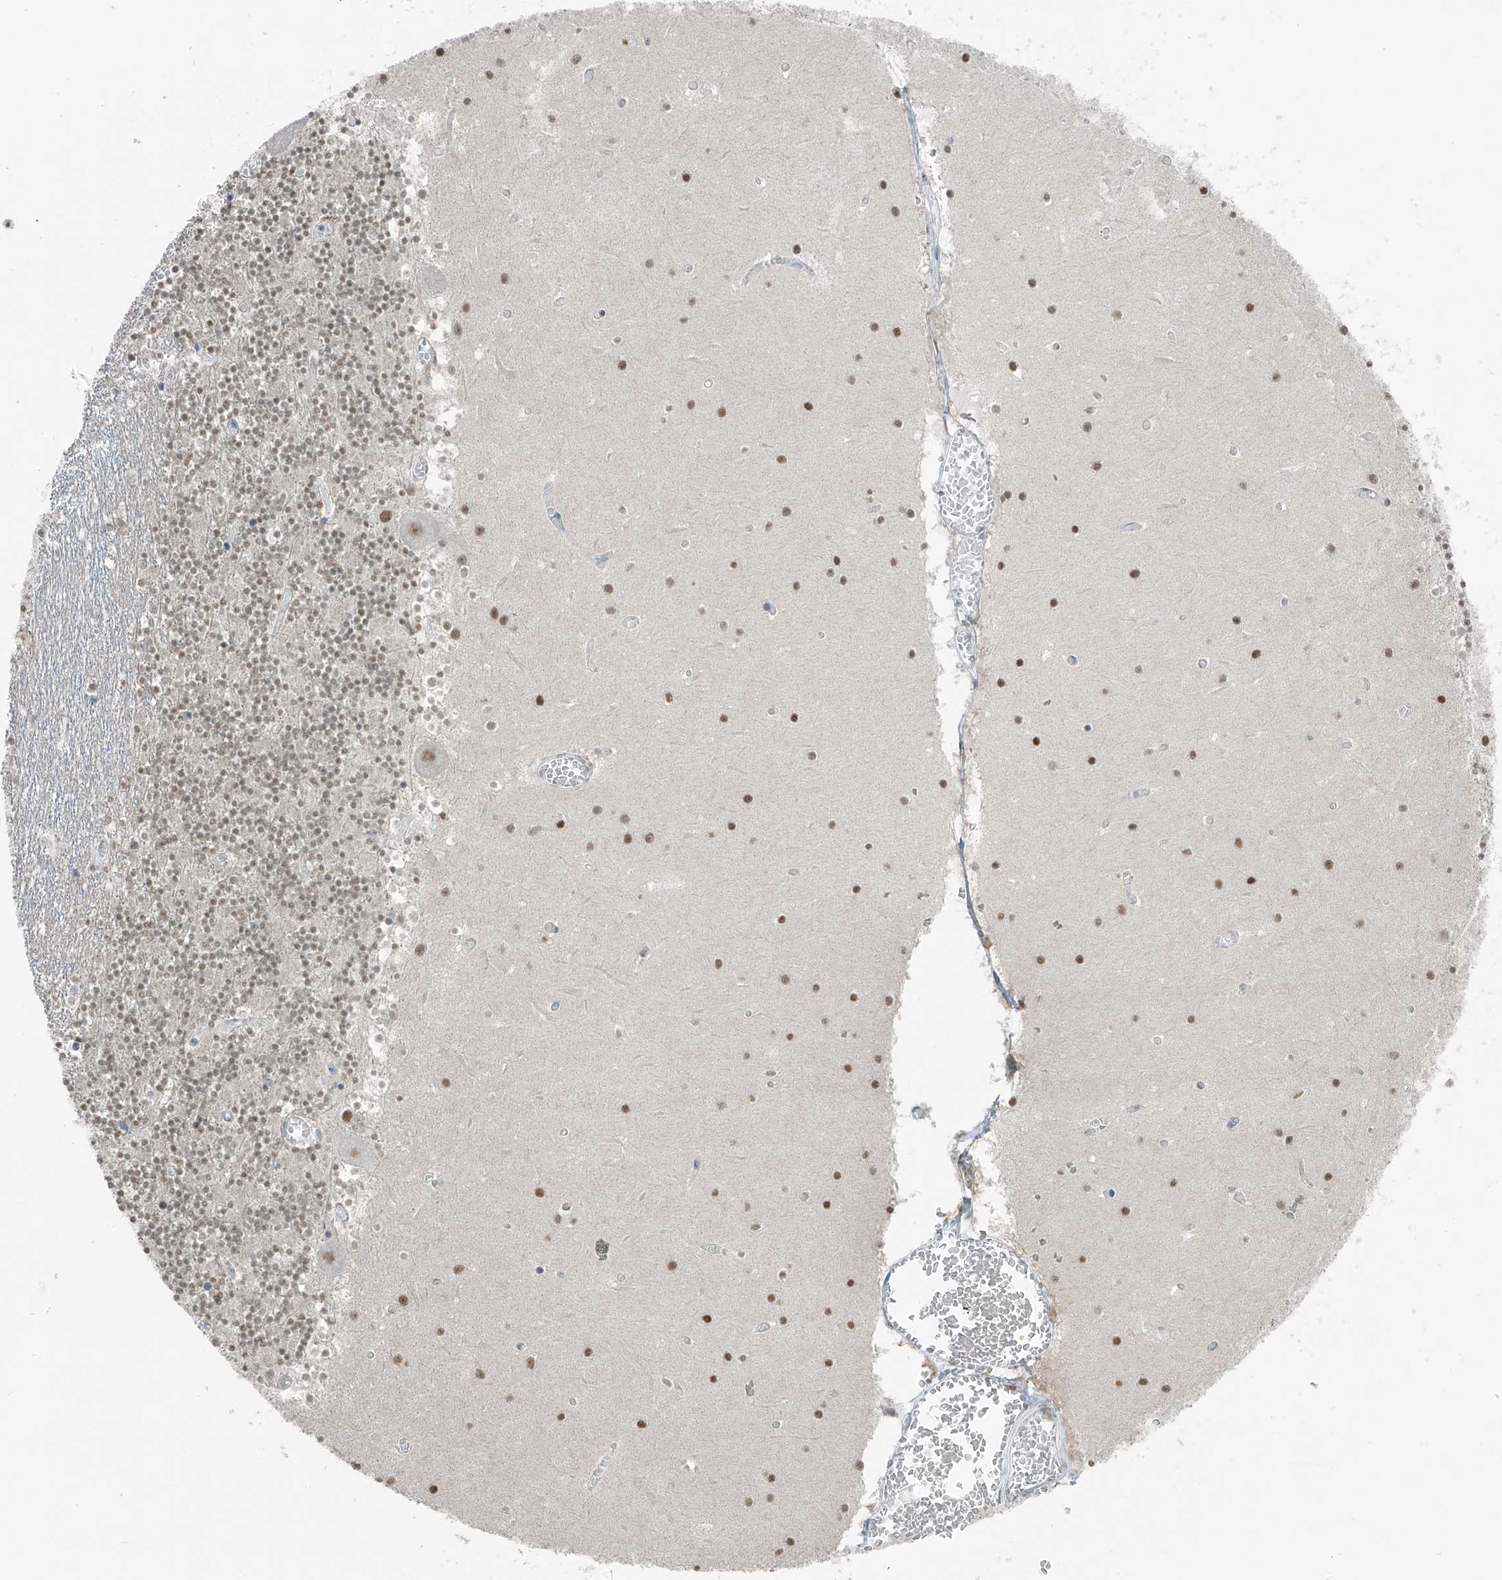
{"staining": {"intensity": "weak", "quantity": "<25%", "location": "nuclear"}, "tissue": "cerebellum", "cell_type": "Cells in granular layer", "image_type": "normal", "snomed": [{"axis": "morphology", "description": "Normal tissue, NOS"}, {"axis": "topography", "description": "Cerebellum"}], "caption": "An immunohistochemistry micrograph of normal cerebellum is shown. There is no staining in cells in granular layer of cerebellum. (DAB immunohistochemistry, high magnification).", "gene": "WRNIP1", "patient": {"sex": "female", "age": 28}}